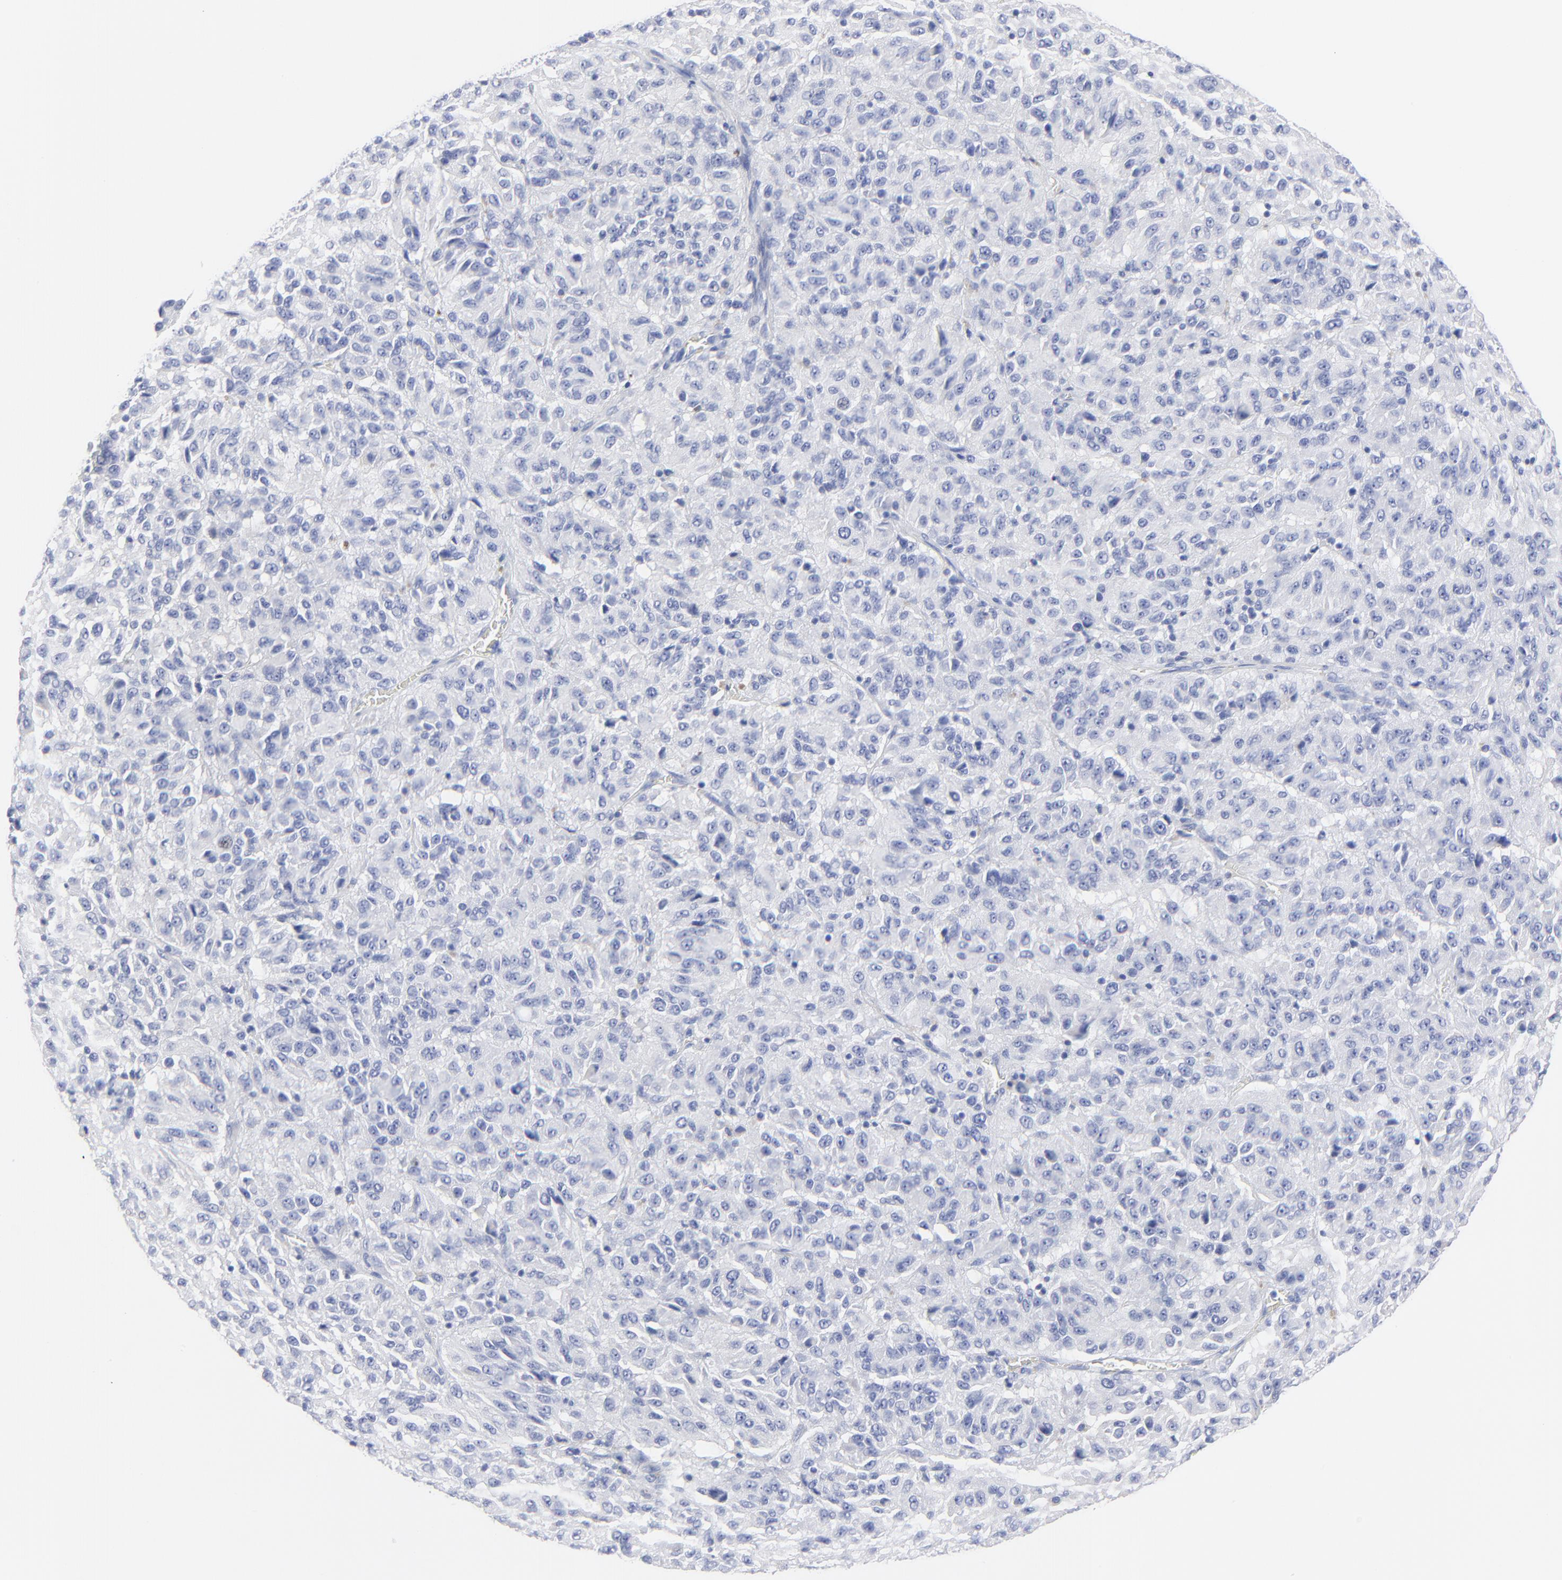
{"staining": {"intensity": "negative", "quantity": "none", "location": "none"}, "tissue": "melanoma", "cell_type": "Tumor cells", "image_type": "cancer", "snomed": [{"axis": "morphology", "description": "Malignant melanoma, Metastatic site"}, {"axis": "topography", "description": "Lung"}], "caption": "Immunohistochemistry (IHC) of melanoma demonstrates no expression in tumor cells. (Brightfield microscopy of DAB immunohistochemistry at high magnification).", "gene": "PSD3", "patient": {"sex": "male", "age": 64}}